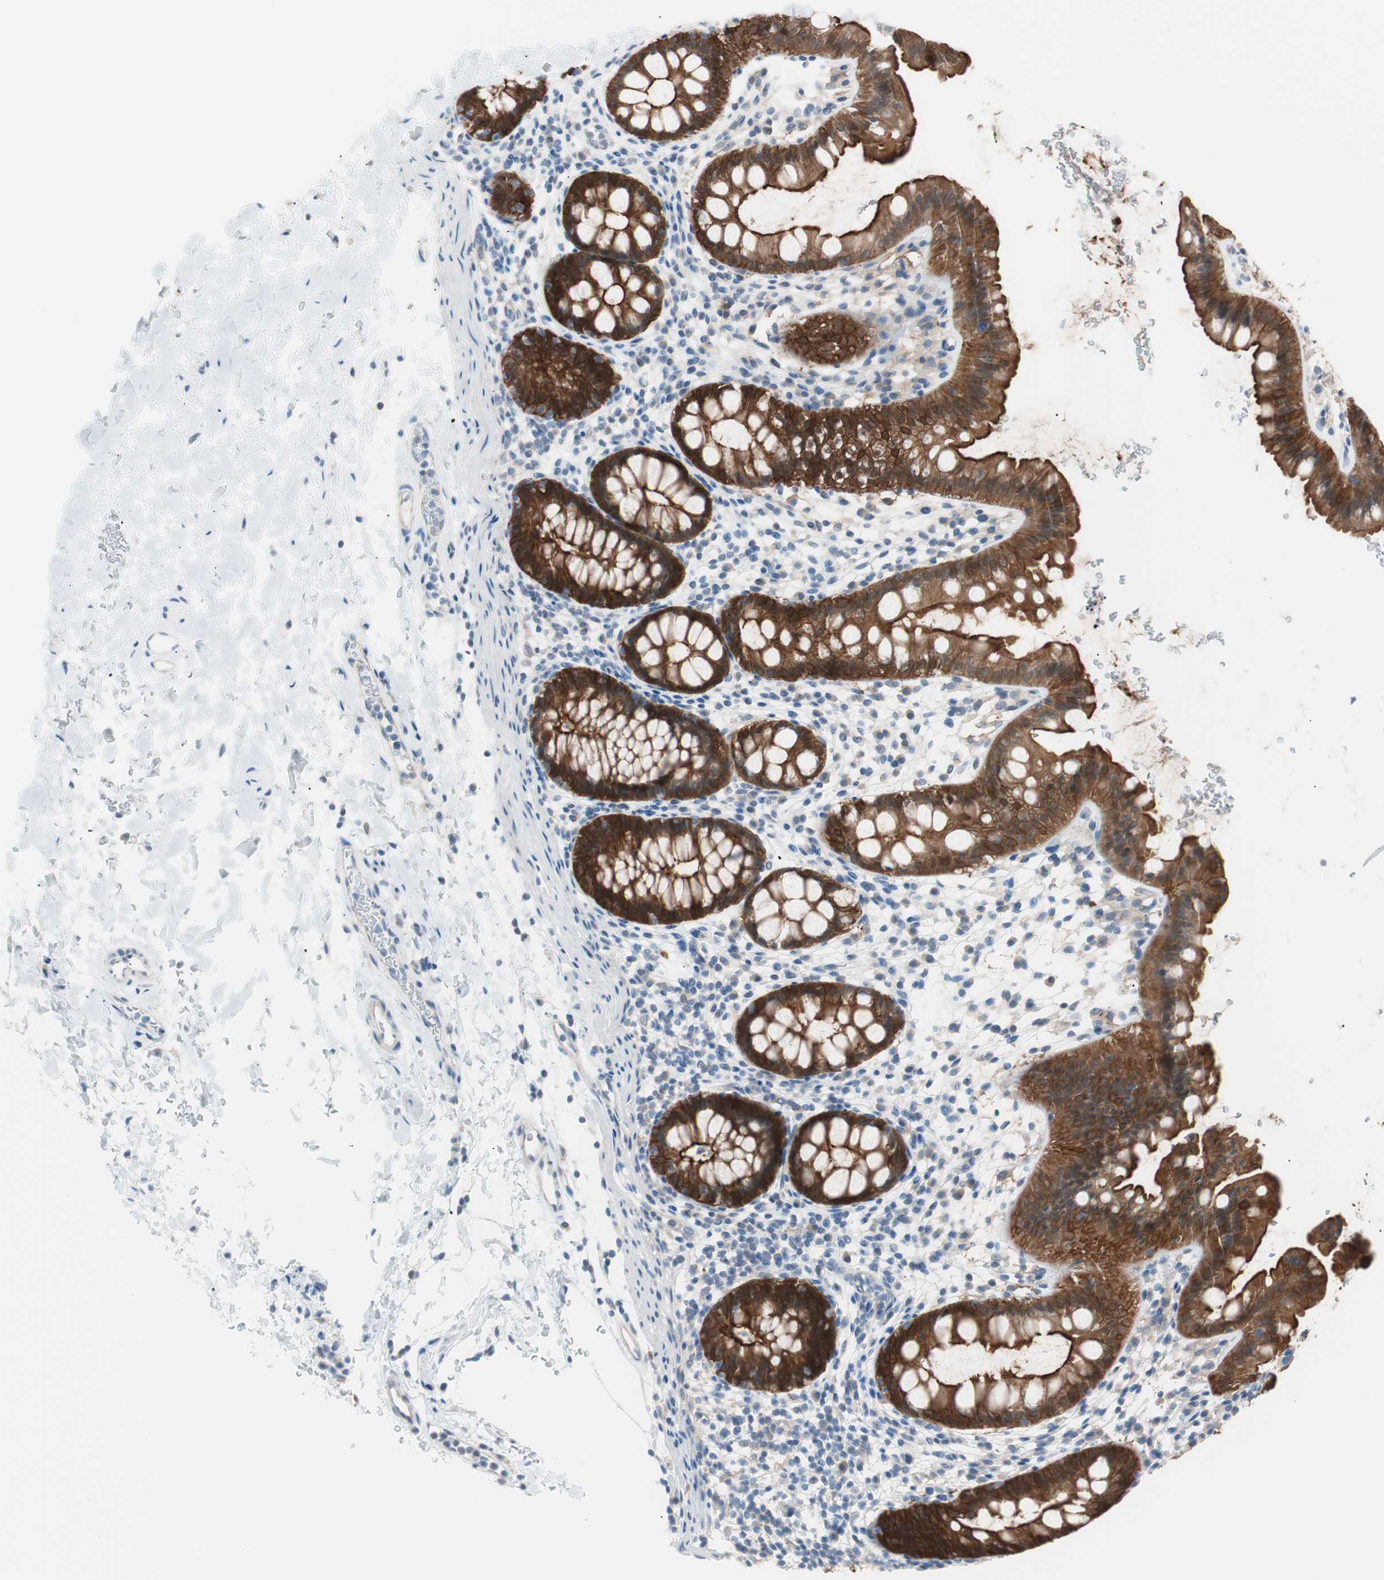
{"staining": {"intensity": "strong", "quantity": ">75%", "location": "cytoplasmic/membranous"}, "tissue": "rectum", "cell_type": "Glandular cells", "image_type": "normal", "snomed": [{"axis": "morphology", "description": "Normal tissue, NOS"}, {"axis": "topography", "description": "Rectum"}], "caption": "Rectum was stained to show a protein in brown. There is high levels of strong cytoplasmic/membranous staining in about >75% of glandular cells.", "gene": "VIL1", "patient": {"sex": "female", "age": 24}}